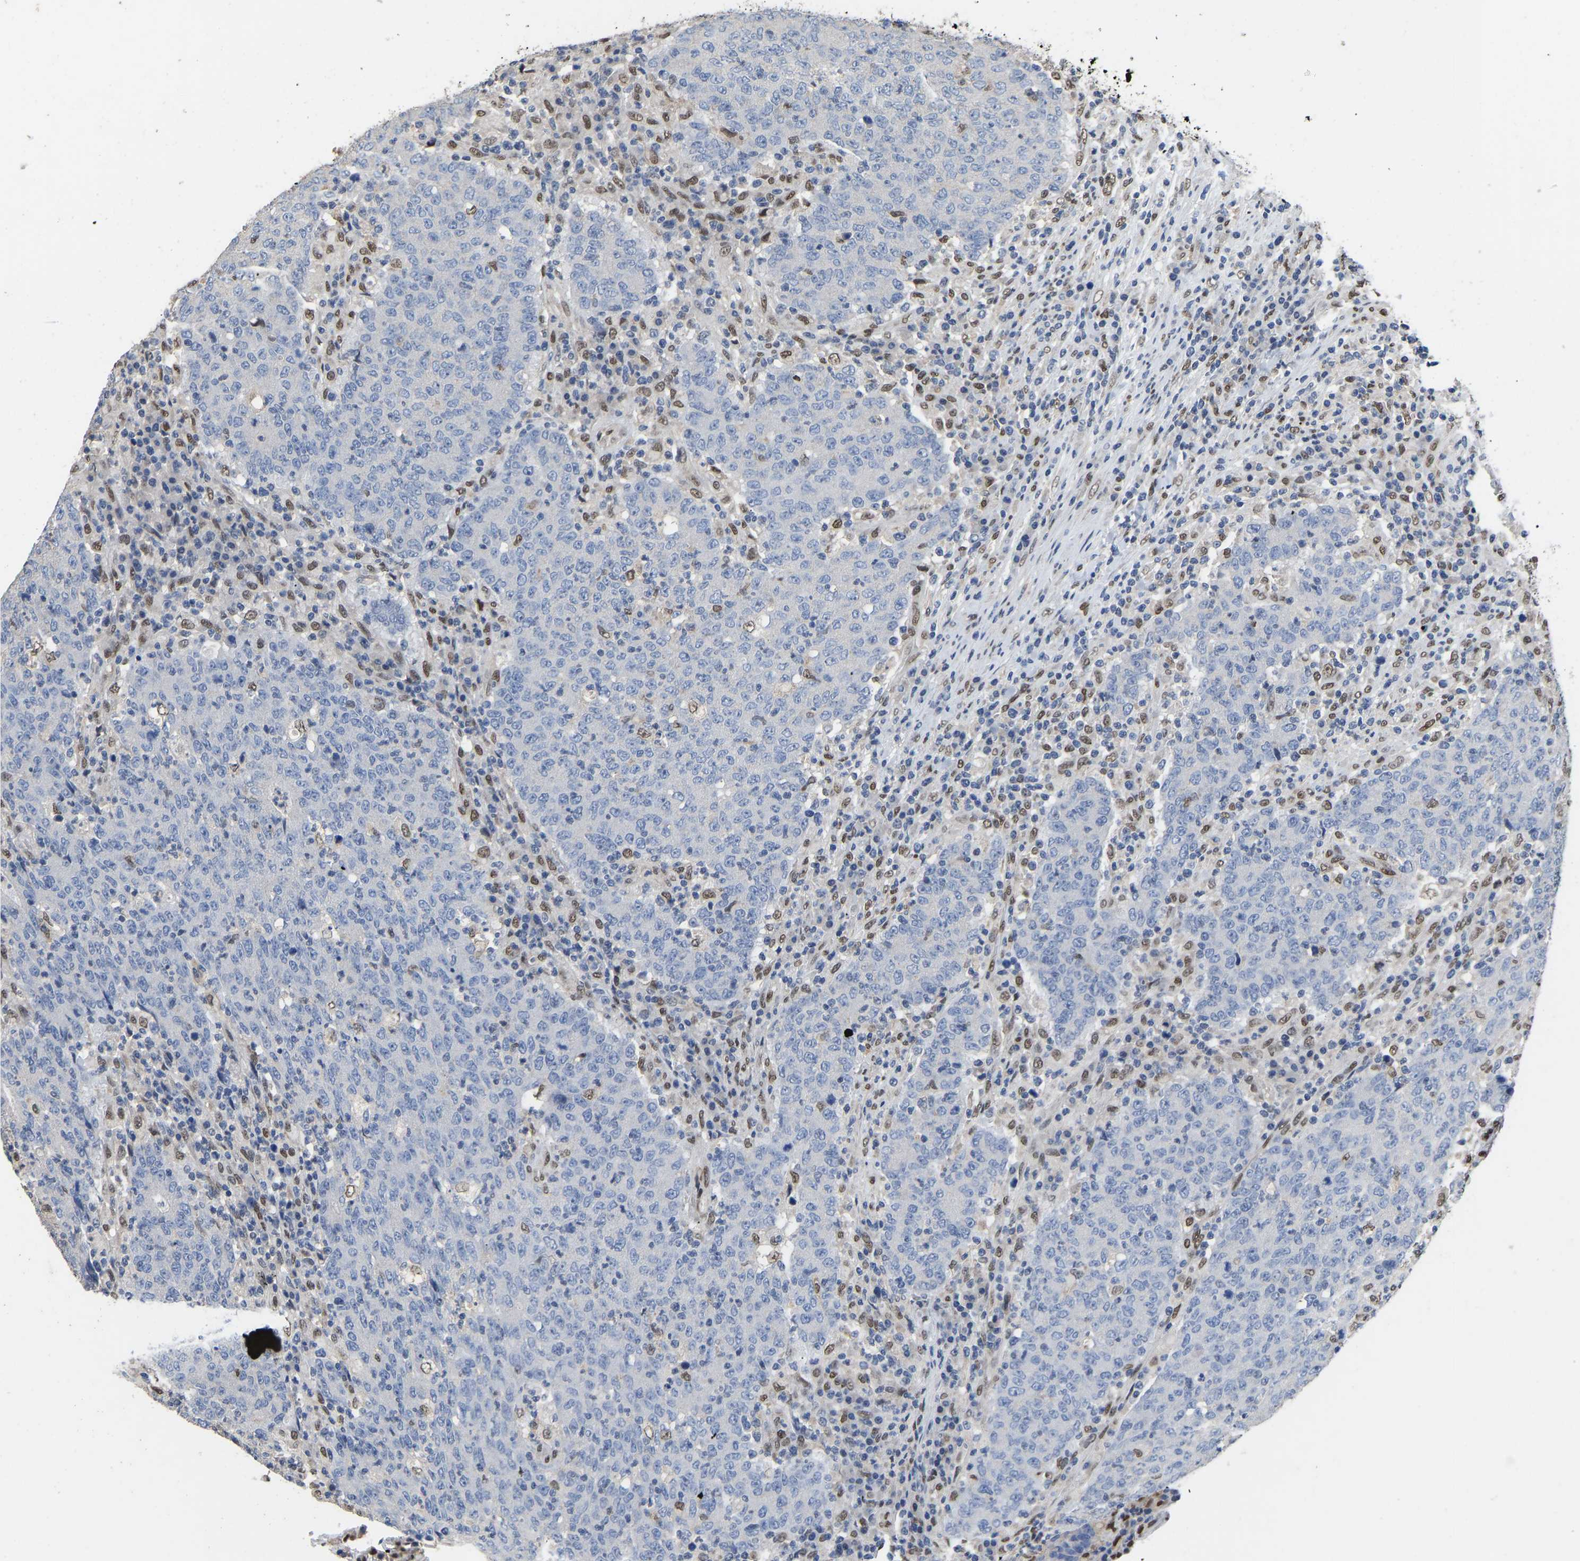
{"staining": {"intensity": "negative", "quantity": "none", "location": "none"}, "tissue": "colorectal cancer", "cell_type": "Tumor cells", "image_type": "cancer", "snomed": [{"axis": "morphology", "description": "Adenocarcinoma, NOS"}, {"axis": "topography", "description": "Colon"}], "caption": "There is no significant positivity in tumor cells of colorectal cancer (adenocarcinoma).", "gene": "QKI", "patient": {"sex": "female", "age": 75}}